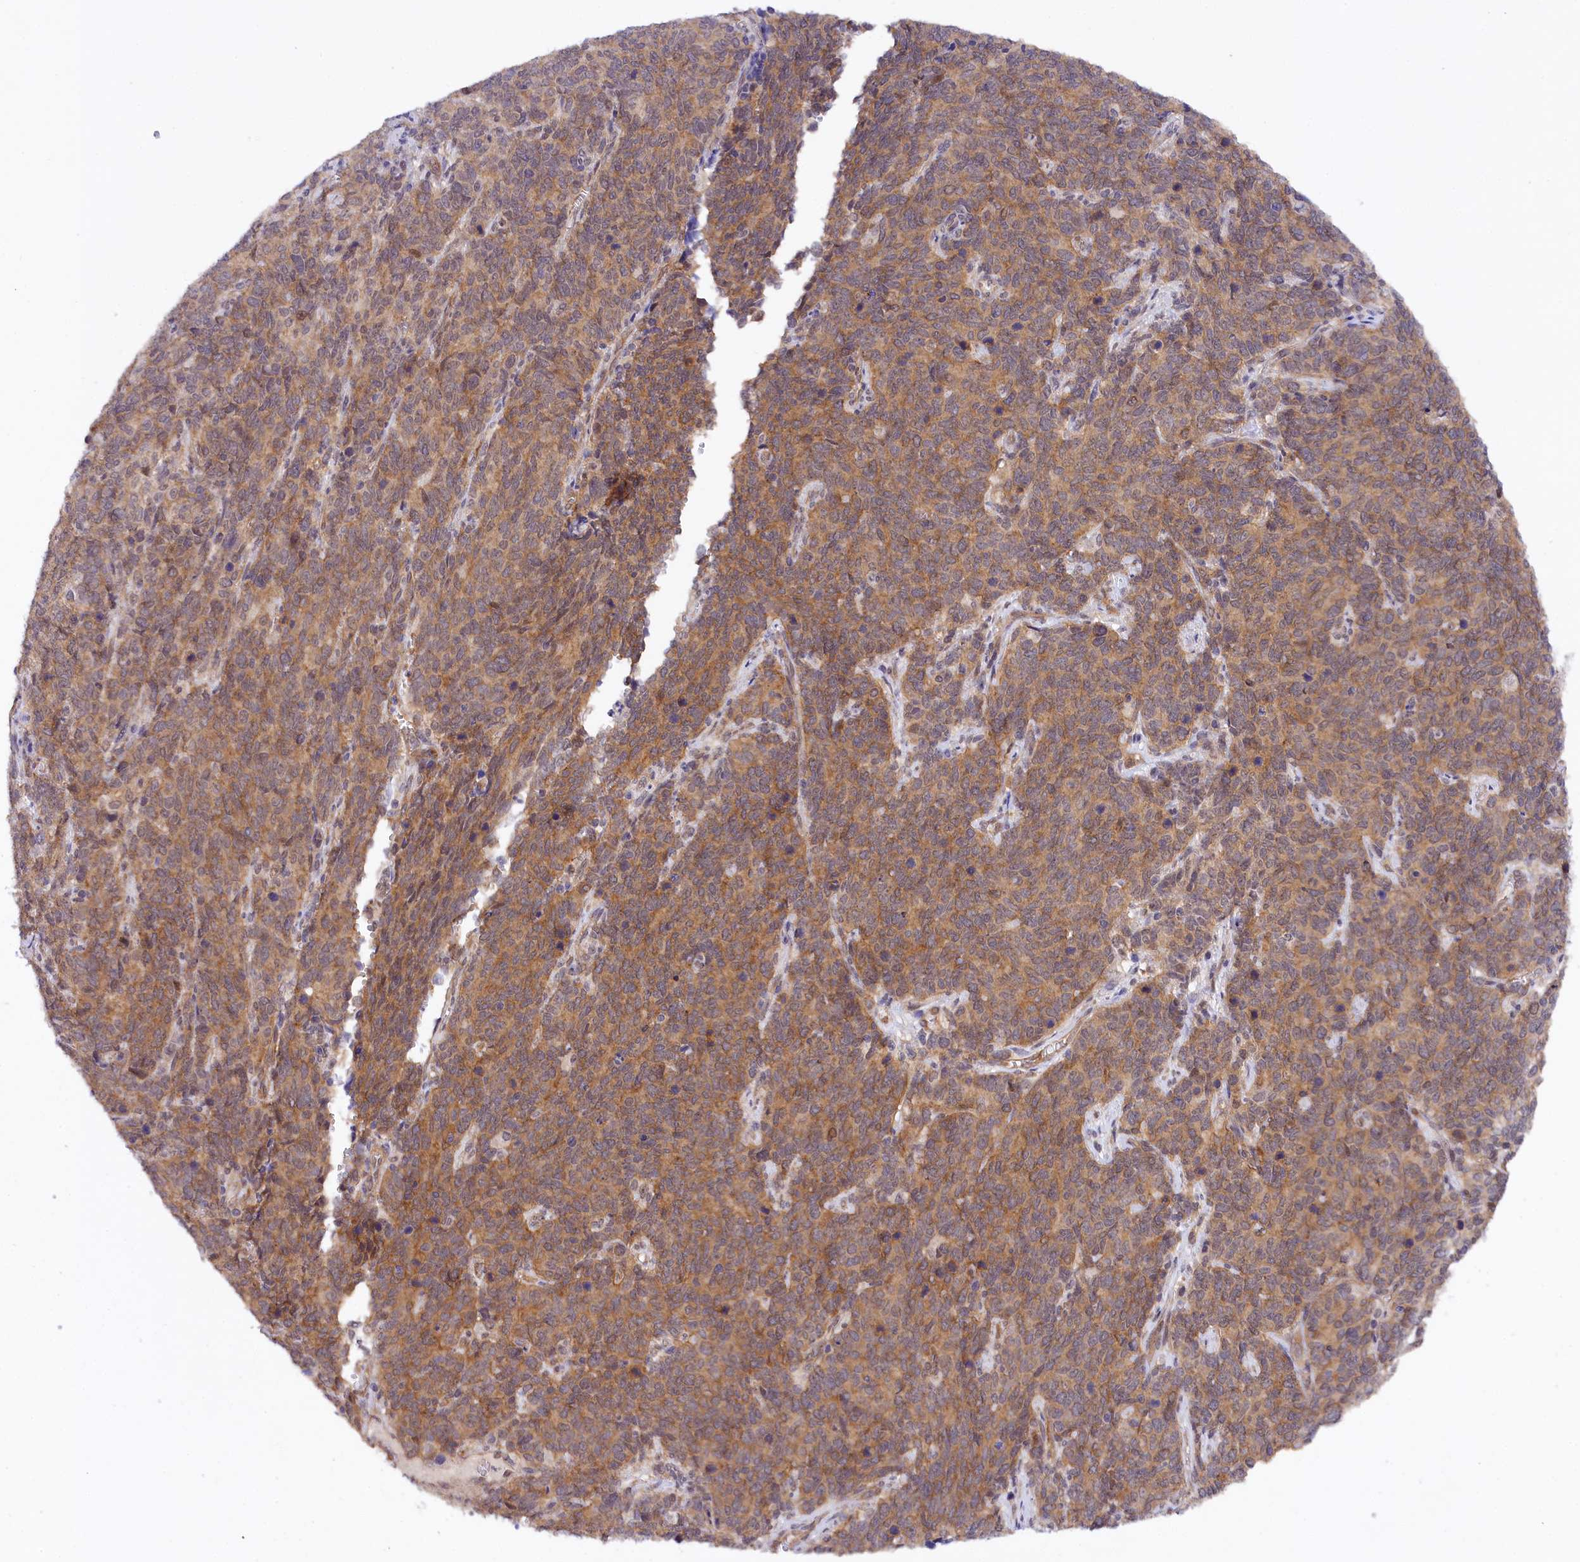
{"staining": {"intensity": "moderate", "quantity": ">75%", "location": "cytoplasmic/membranous"}, "tissue": "cervical cancer", "cell_type": "Tumor cells", "image_type": "cancer", "snomed": [{"axis": "morphology", "description": "Squamous cell carcinoma, NOS"}, {"axis": "topography", "description": "Cervix"}], "caption": "IHC staining of cervical cancer, which exhibits medium levels of moderate cytoplasmic/membranous expression in approximately >75% of tumor cells indicating moderate cytoplasmic/membranous protein staining. The staining was performed using DAB (brown) for protein detection and nuclei were counterstained in hematoxylin (blue).", "gene": "PHLDB1", "patient": {"sex": "female", "age": 60}}